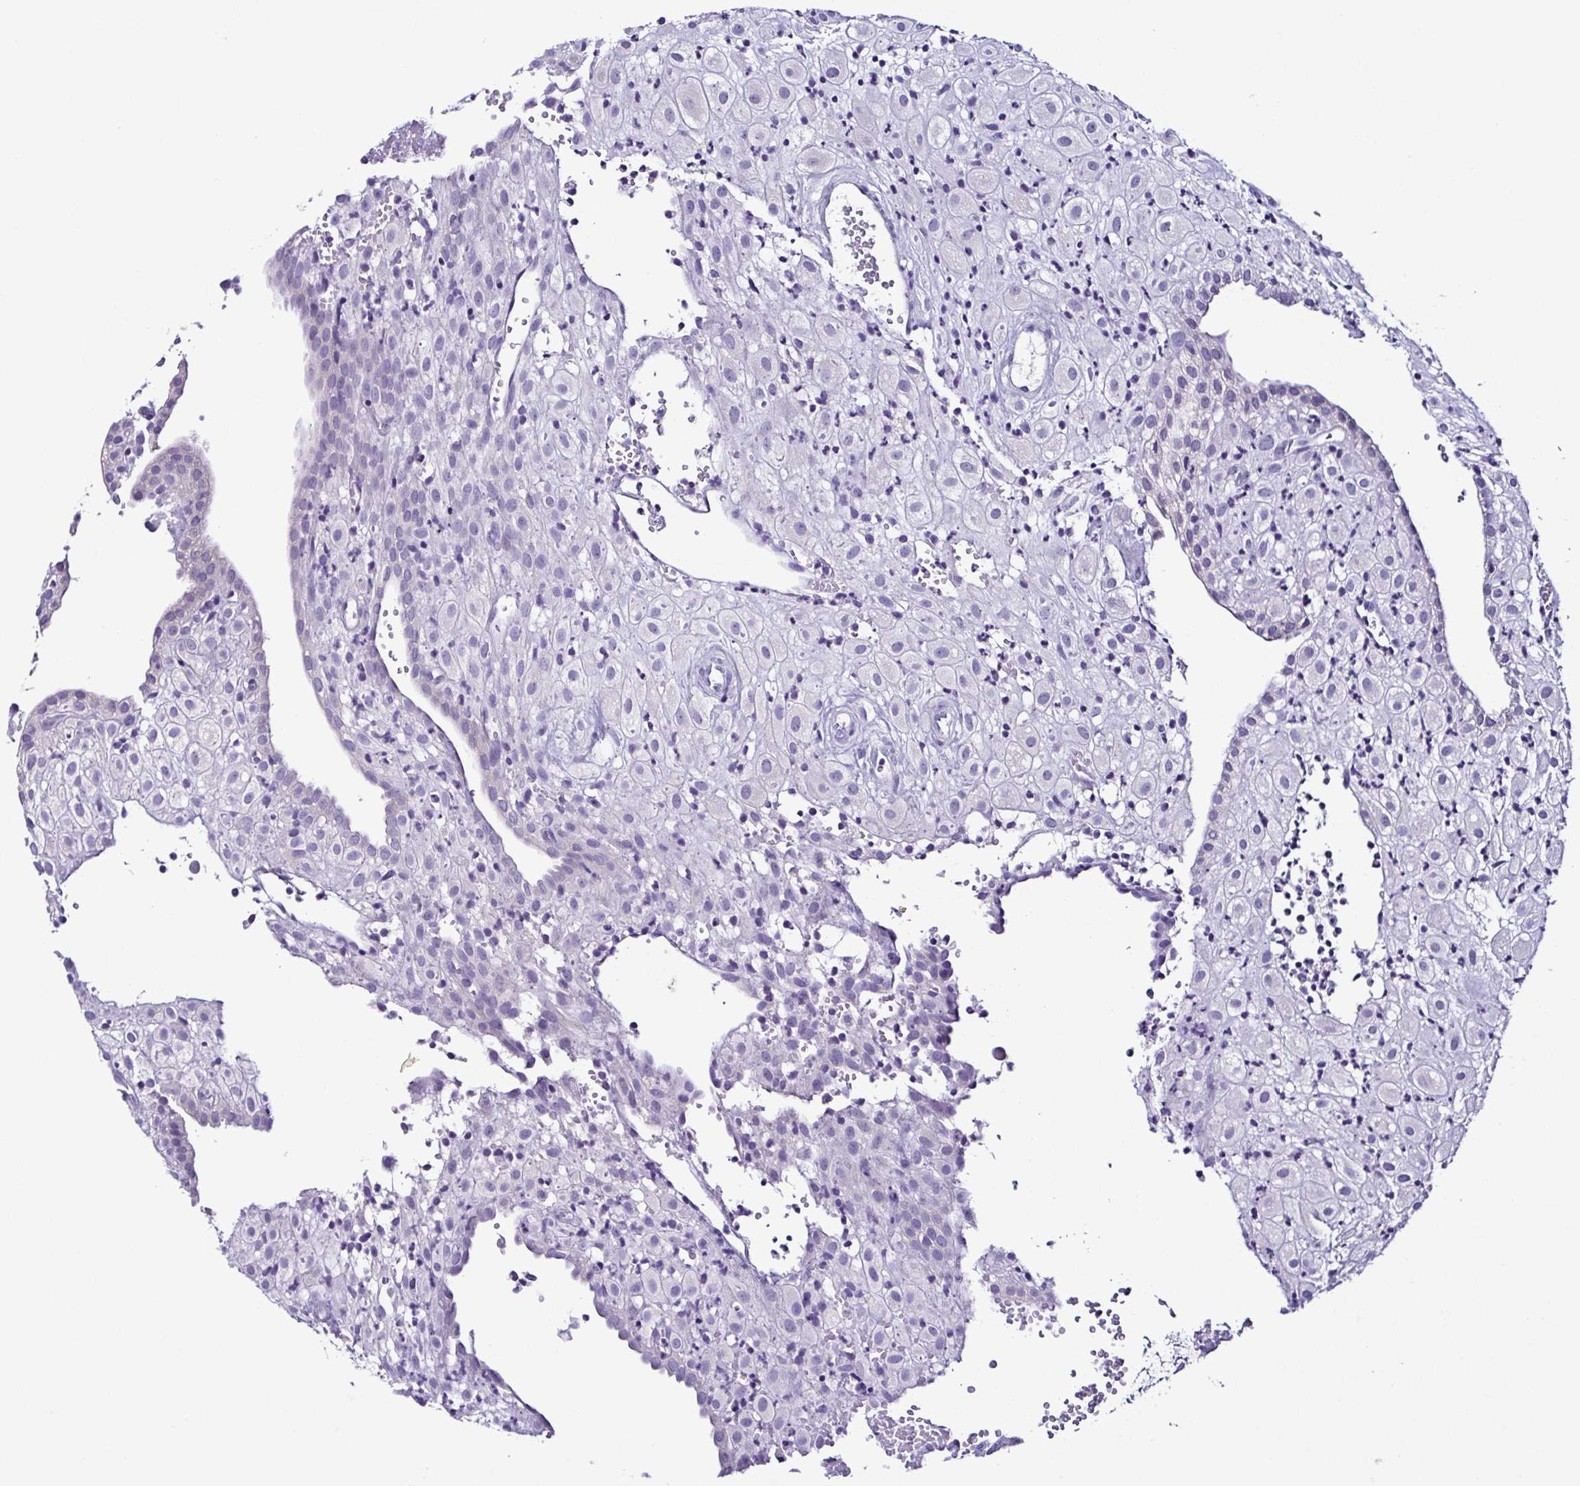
{"staining": {"intensity": "negative", "quantity": "none", "location": "none"}, "tissue": "placenta", "cell_type": "Decidual cells", "image_type": "normal", "snomed": [{"axis": "morphology", "description": "Normal tissue, NOS"}, {"axis": "topography", "description": "Placenta"}], "caption": "Immunohistochemistry of normal human placenta shows no staining in decidual cells.", "gene": "SRL", "patient": {"sex": "female", "age": 24}}